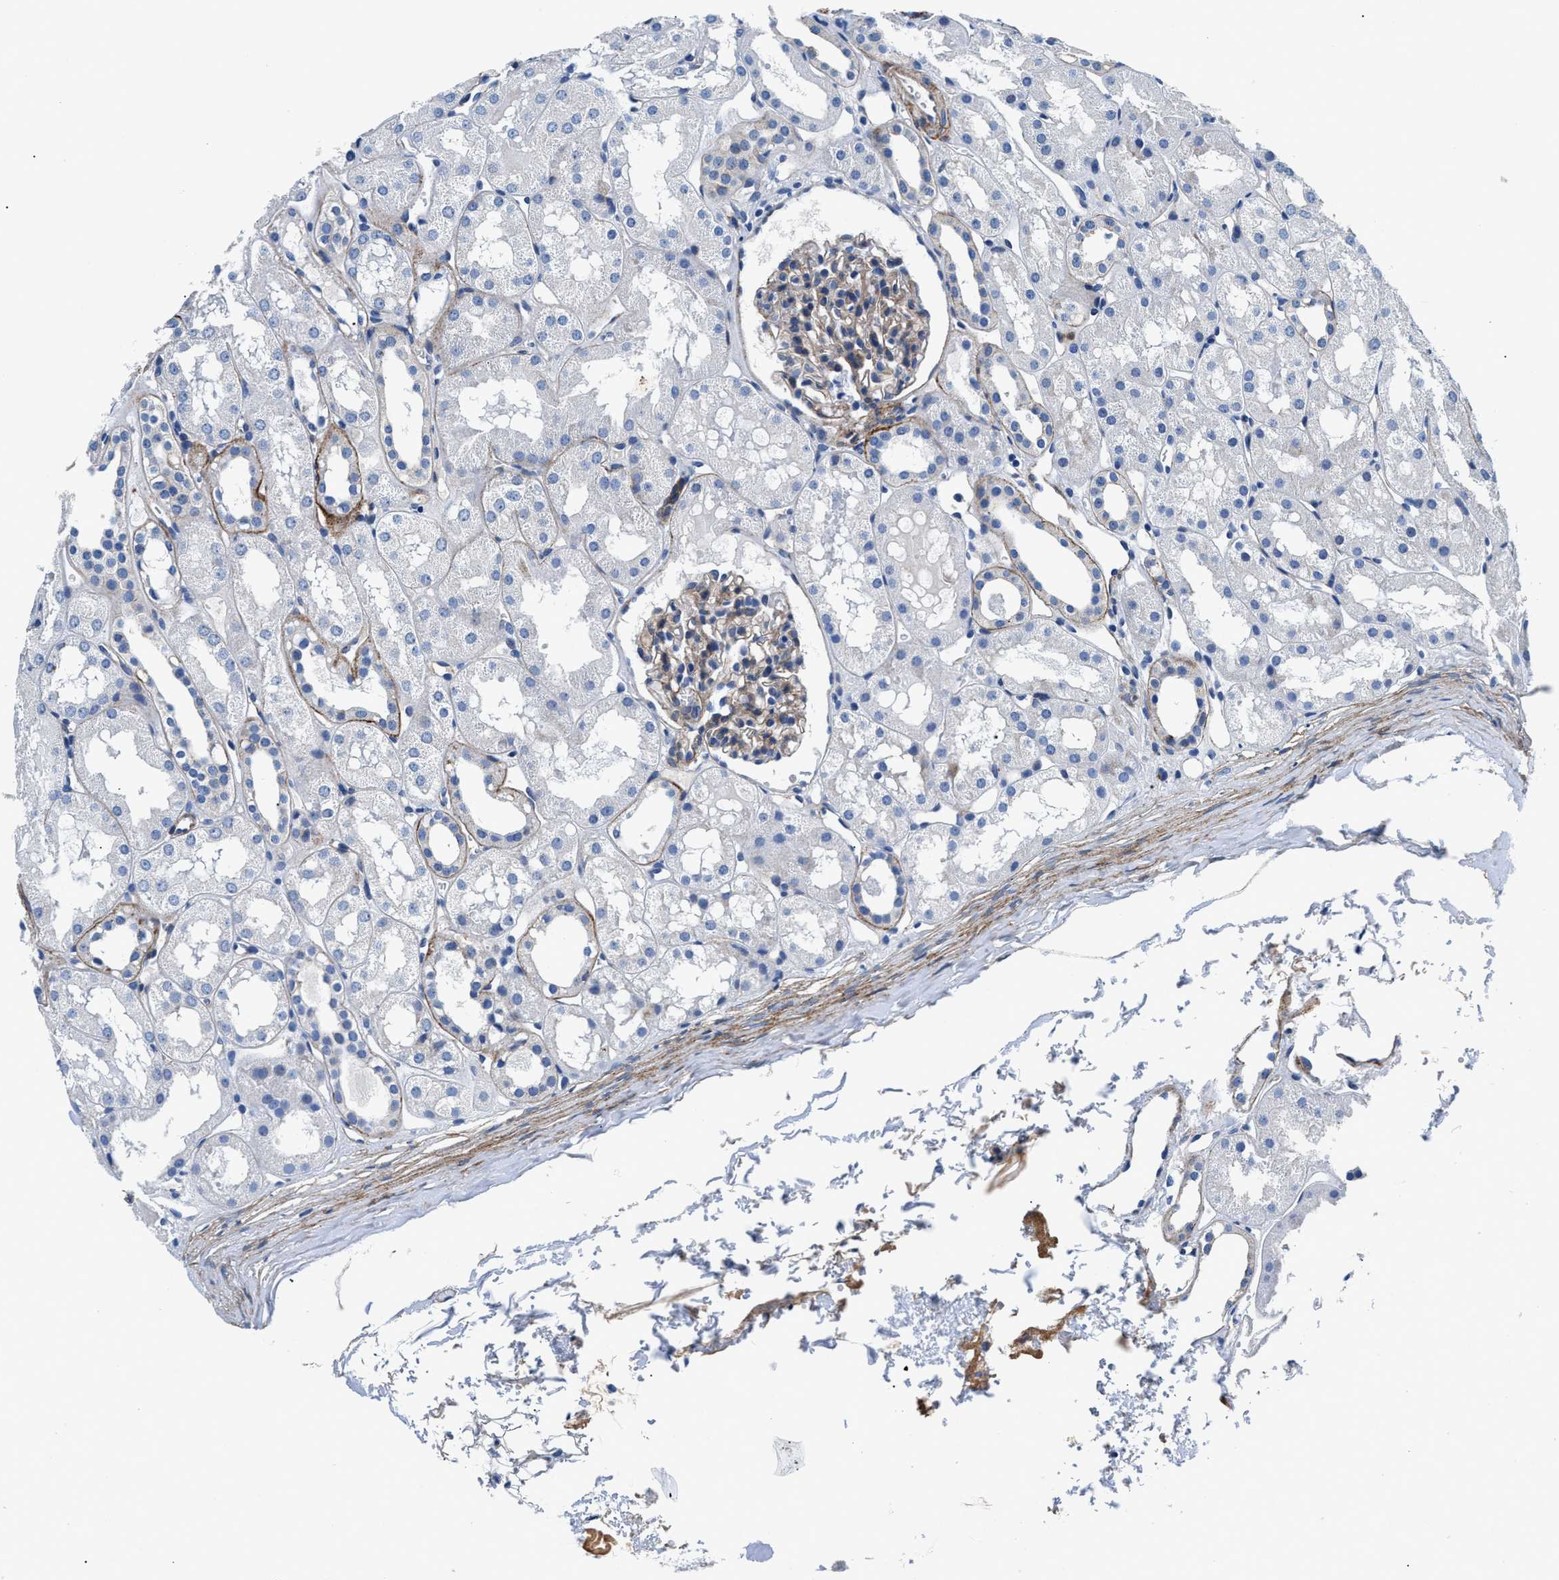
{"staining": {"intensity": "moderate", "quantity": ">75%", "location": "cytoplasmic/membranous"}, "tissue": "kidney", "cell_type": "Cells in glomeruli", "image_type": "normal", "snomed": [{"axis": "morphology", "description": "Normal tissue, NOS"}, {"axis": "topography", "description": "Kidney"}, {"axis": "topography", "description": "Urinary bladder"}], "caption": "Protein staining of benign kidney shows moderate cytoplasmic/membranous positivity in approximately >75% of cells in glomeruli.", "gene": "DAG1", "patient": {"sex": "male", "age": 16}}